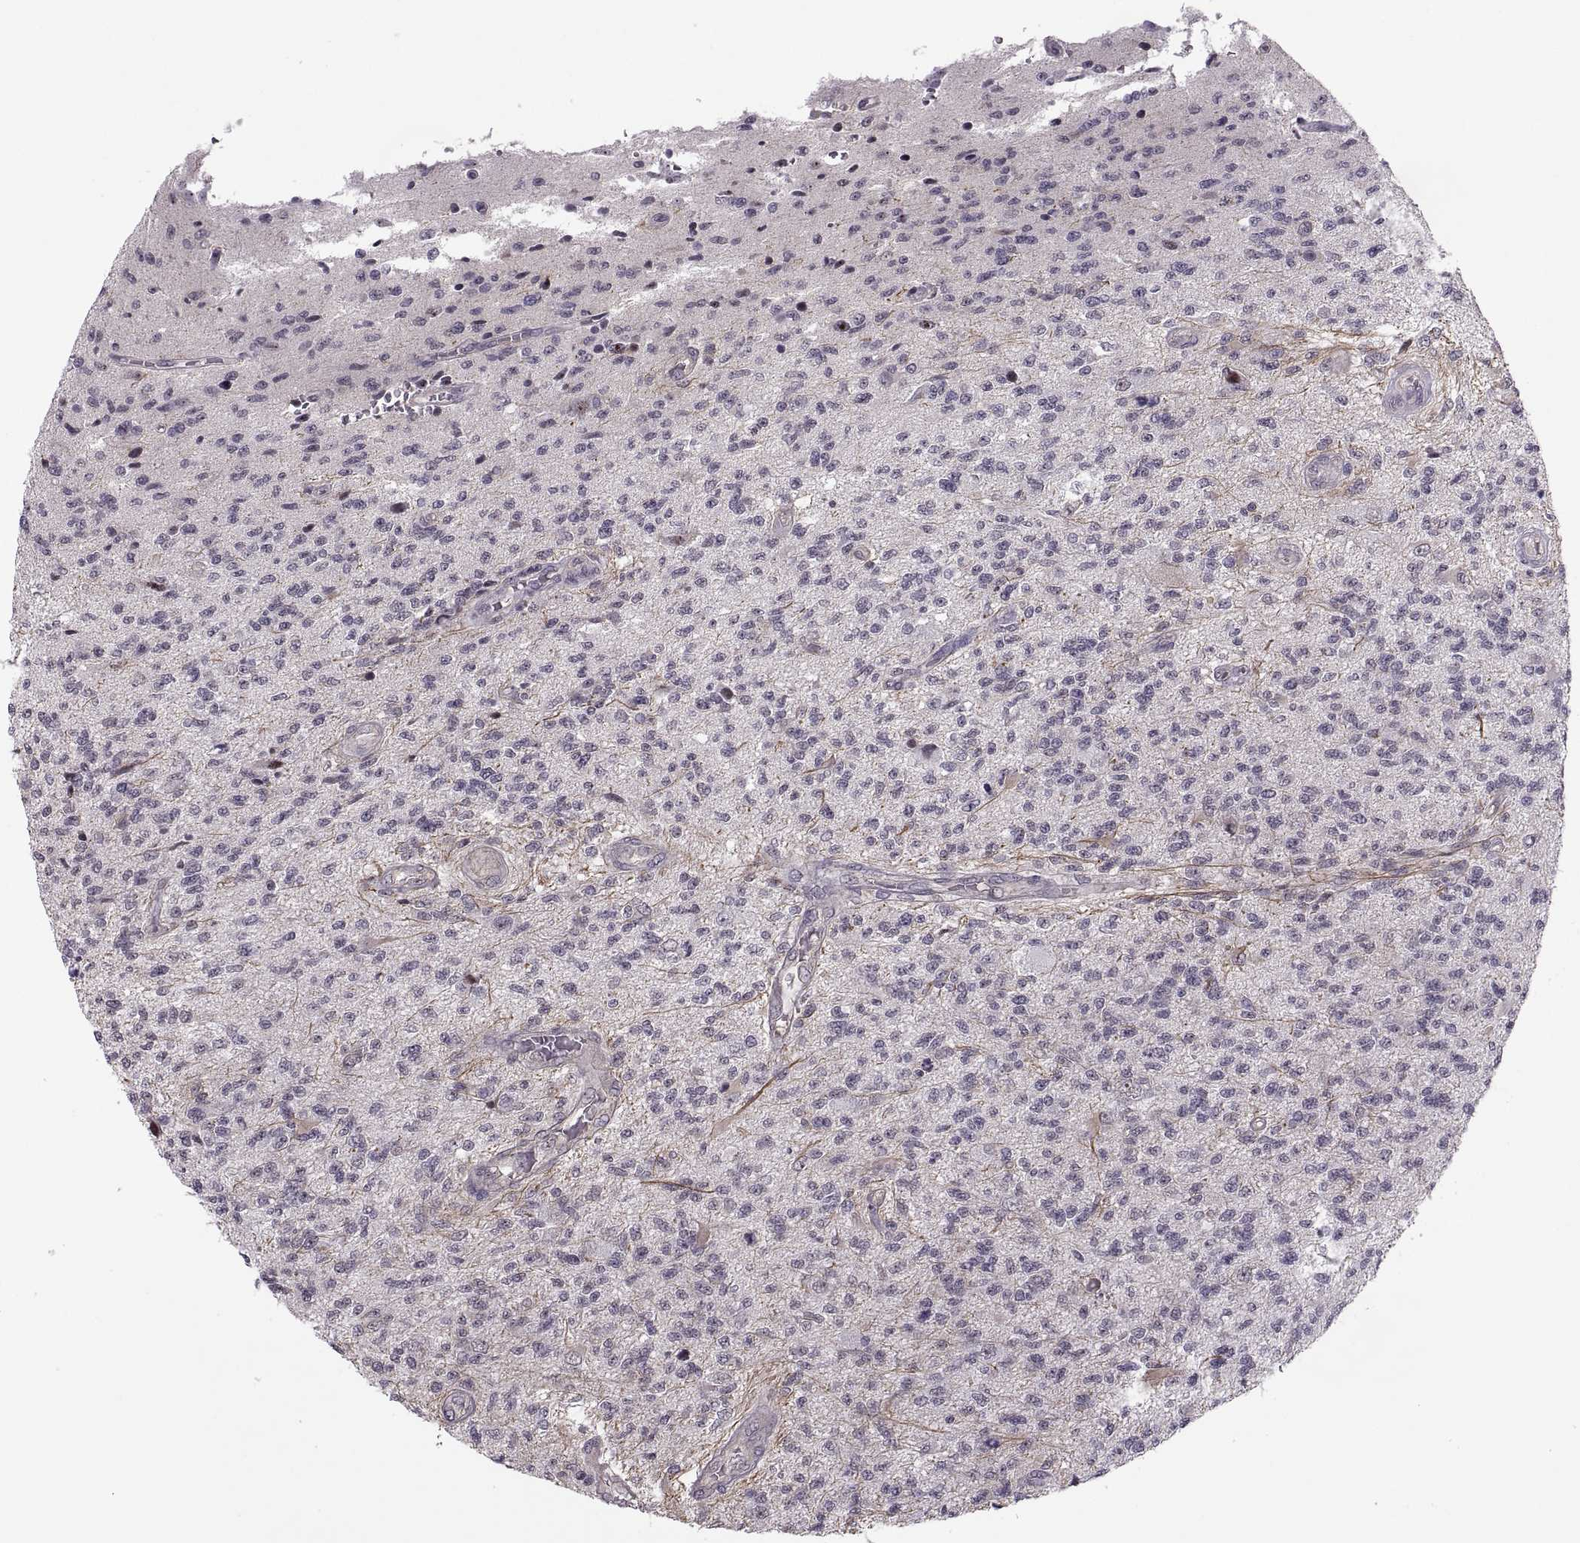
{"staining": {"intensity": "negative", "quantity": "none", "location": "none"}, "tissue": "glioma", "cell_type": "Tumor cells", "image_type": "cancer", "snomed": [{"axis": "morphology", "description": "Glioma, malignant, High grade"}, {"axis": "topography", "description": "Brain"}], "caption": "Histopathology image shows no protein positivity in tumor cells of malignant high-grade glioma tissue. (DAB (3,3'-diaminobenzidine) immunohistochemistry (IHC) visualized using brightfield microscopy, high magnification).", "gene": "LUZP2", "patient": {"sex": "male", "age": 56}}